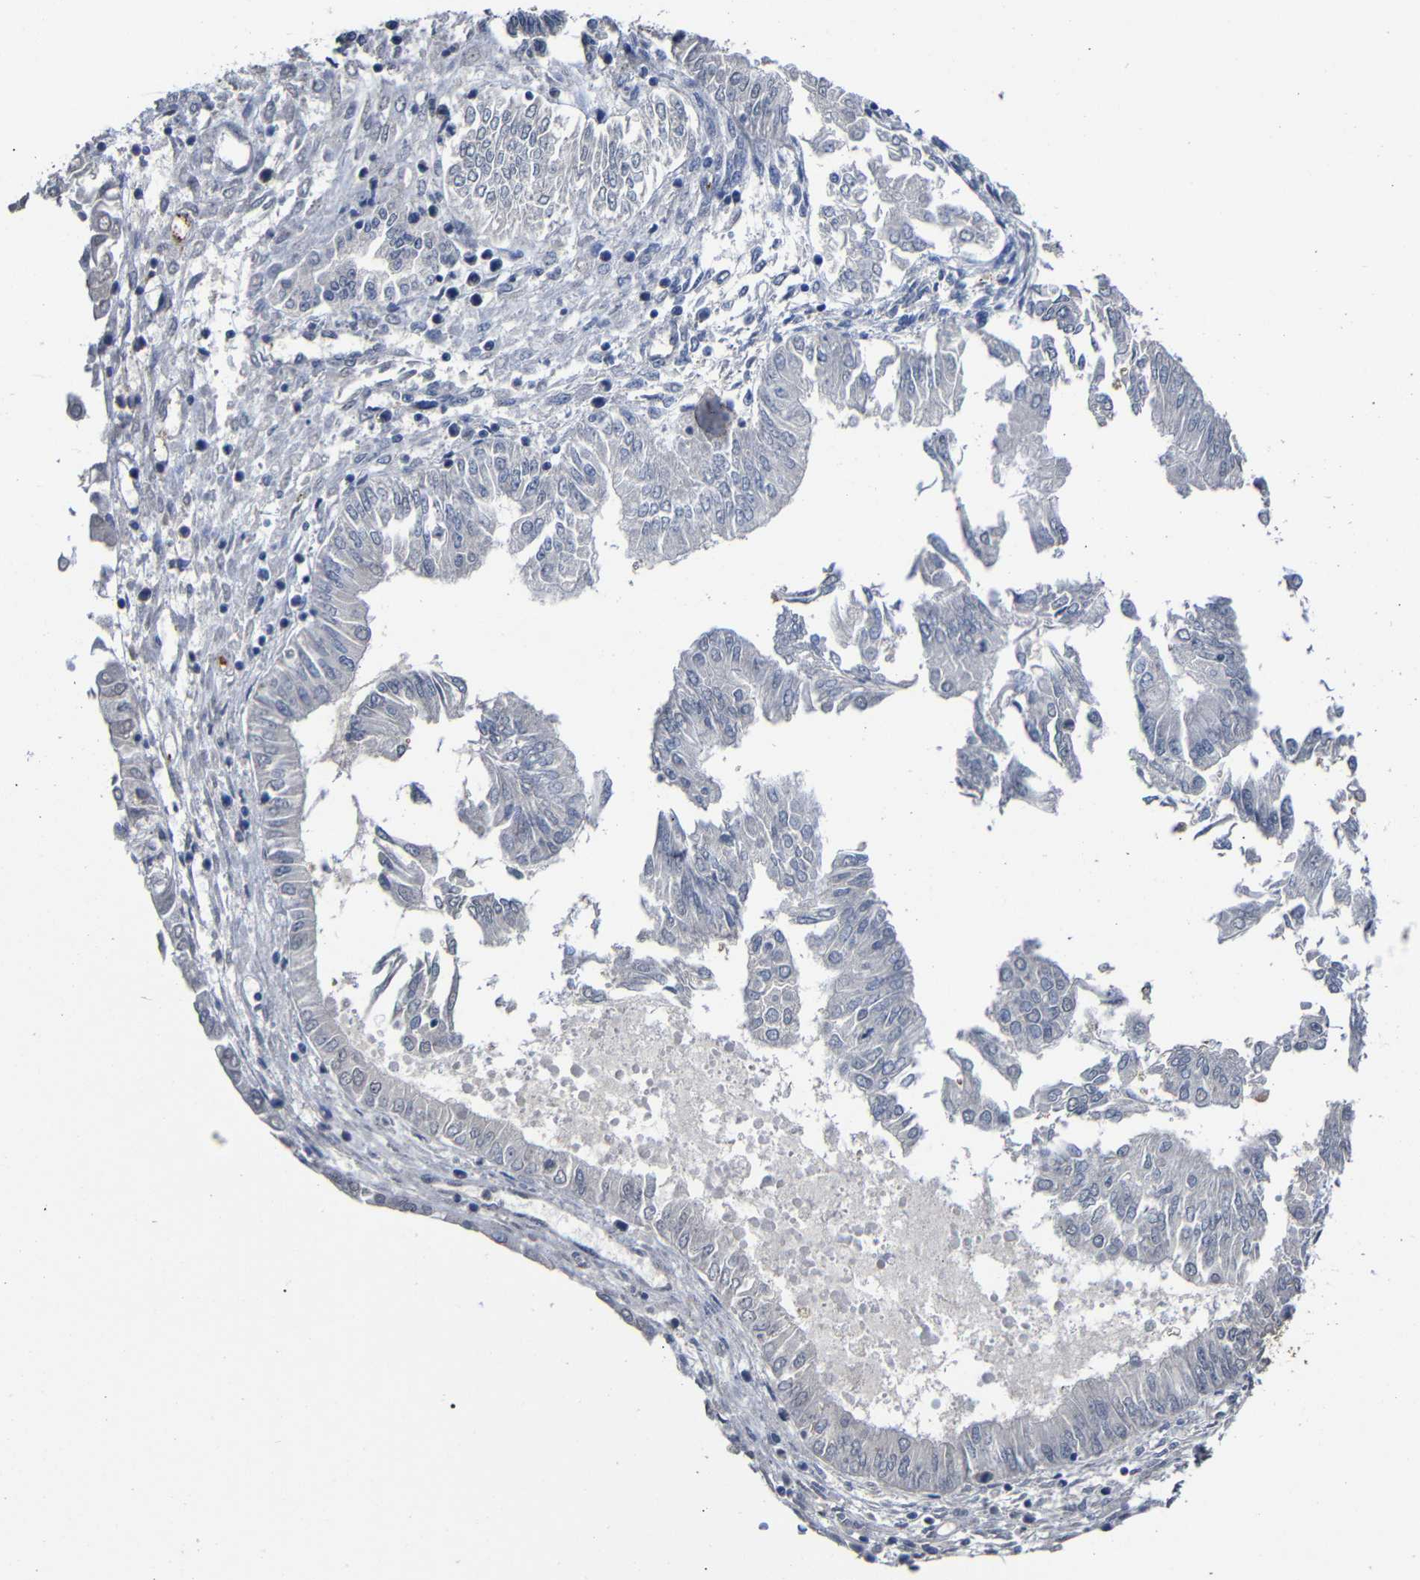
{"staining": {"intensity": "negative", "quantity": "none", "location": "none"}, "tissue": "endometrial cancer", "cell_type": "Tumor cells", "image_type": "cancer", "snomed": [{"axis": "morphology", "description": "Adenocarcinoma, NOS"}, {"axis": "topography", "description": "Endometrium"}], "caption": "This is a image of immunohistochemistry staining of endometrial cancer (adenocarcinoma), which shows no positivity in tumor cells.", "gene": "ATG12", "patient": {"sex": "female", "age": 53}}